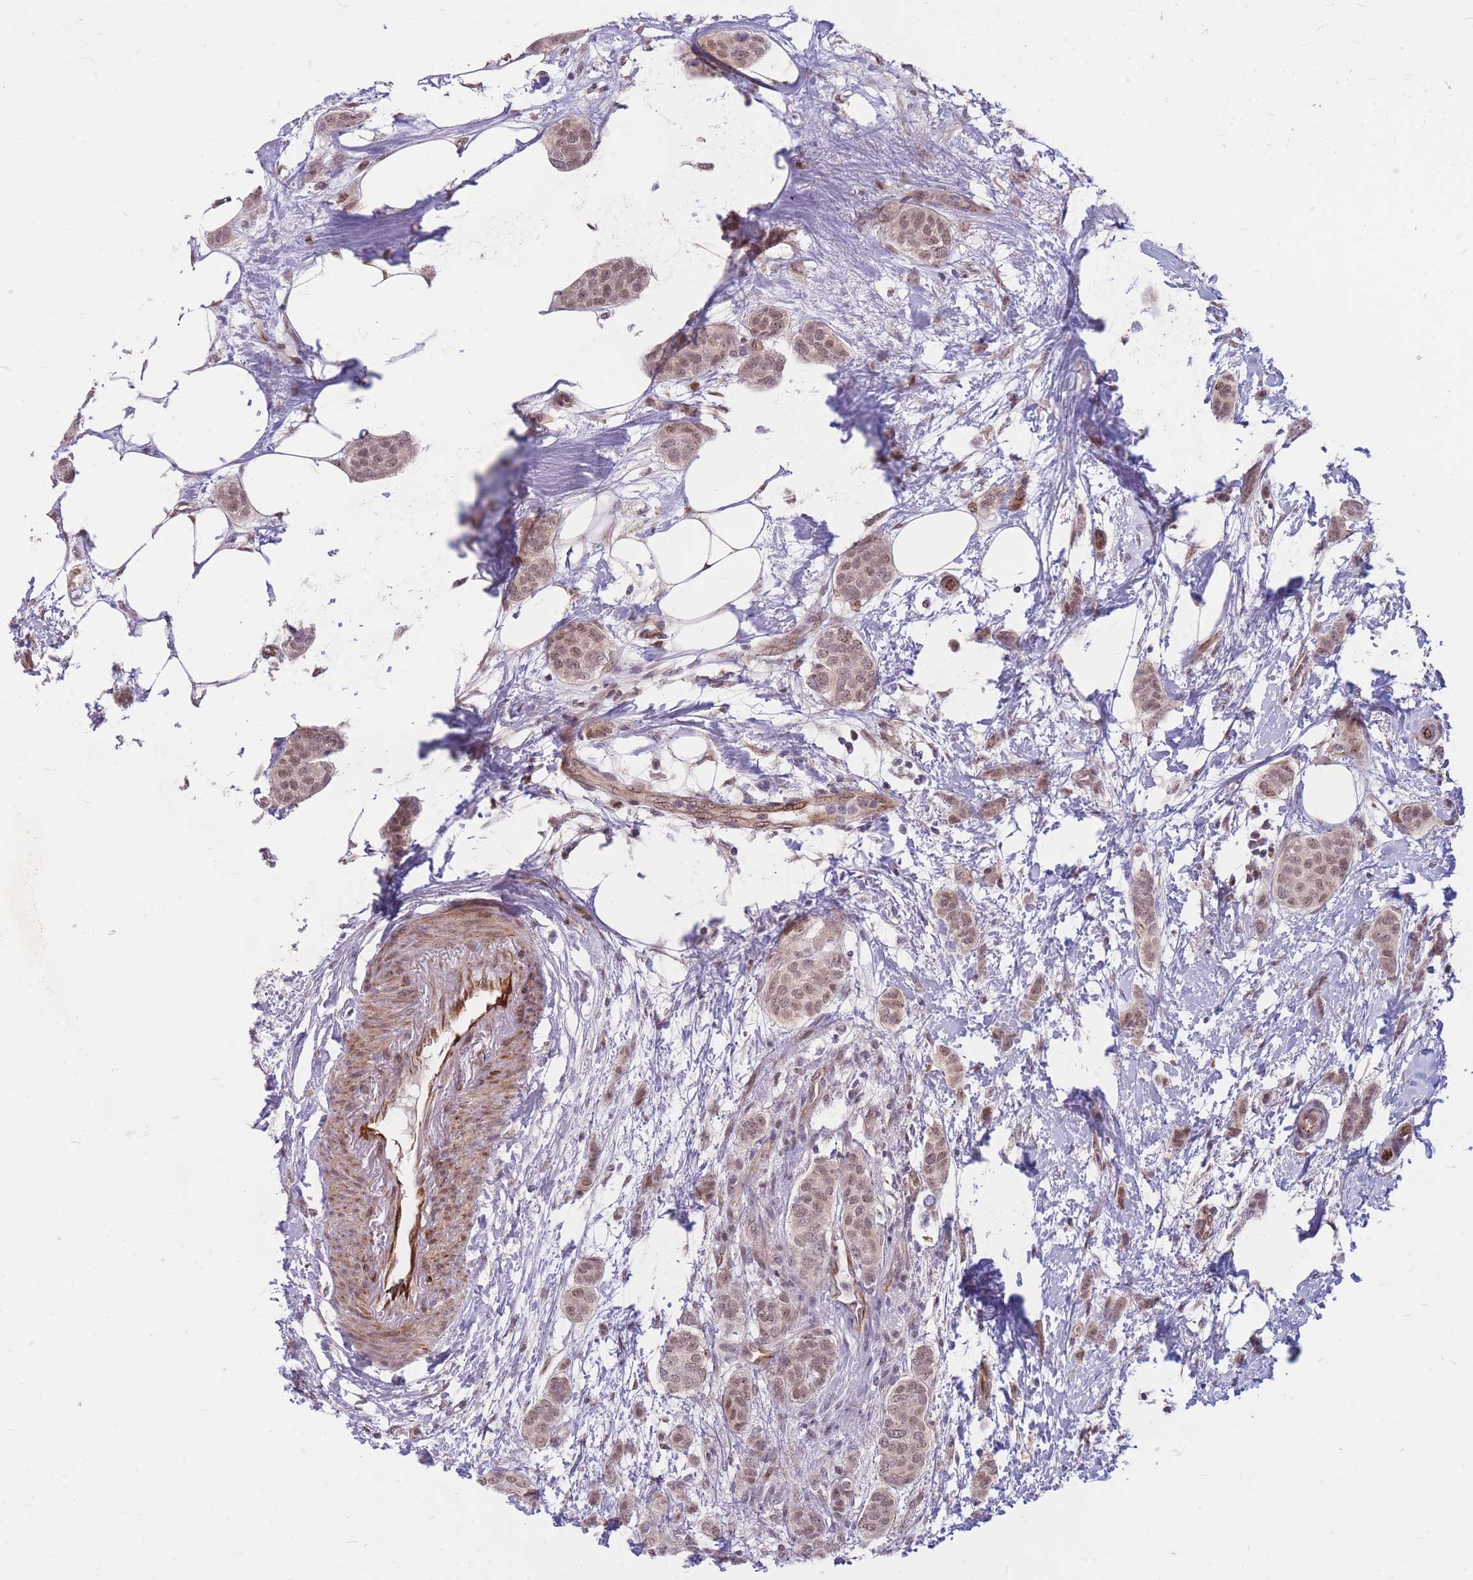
{"staining": {"intensity": "moderate", "quantity": ">75%", "location": "nuclear"}, "tissue": "breast cancer", "cell_type": "Tumor cells", "image_type": "cancer", "snomed": [{"axis": "morphology", "description": "Duct carcinoma"}, {"axis": "topography", "description": "Breast"}], "caption": "Immunohistochemistry (IHC) micrograph of human breast cancer stained for a protein (brown), which displays medium levels of moderate nuclear positivity in about >75% of tumor cells.", "gene": "ERCC2", "patient": {"sex": "female", "age": 72}}